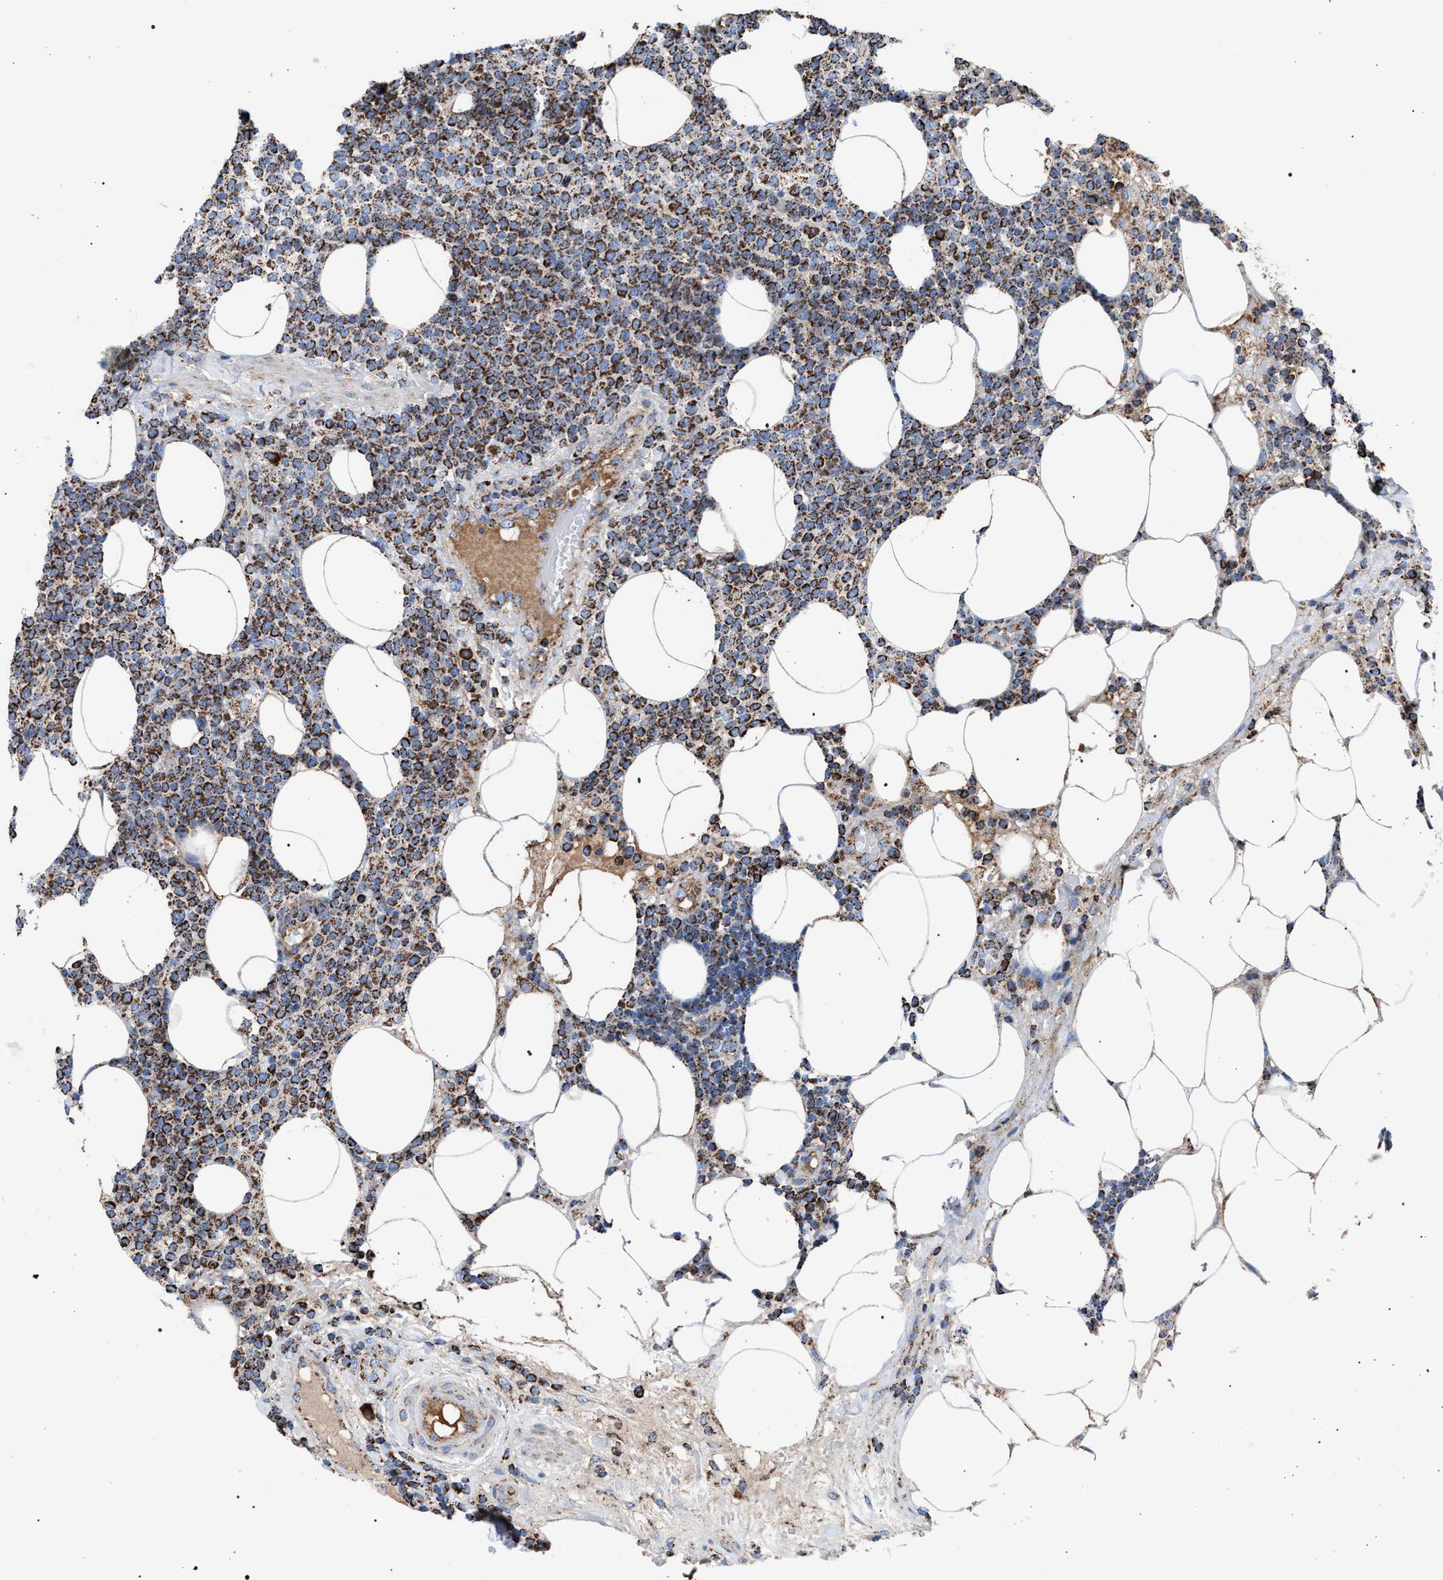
{"staining": {"intensity": "strong", "quantity": ">75%", "location": "cytoplasmic/membranous"}, "tissue": "lymphoma", "cell_type": "Tumor cells", "image_type": "cancer", "snomed": [{"axis": "morphology", "description": "Malignant lymphoma, non-Hodgkin's type, High grade"}, {"axis": "topography", "description": "Lymph node"}], "caption": "The micrograph demonstrates a brown stain indicating the presence of a protein in the cytoplasmic/membranous of tumor cells in lymphoma.", "gene": "VPS13A", "patient": {"sex": "male", "age": 61}}